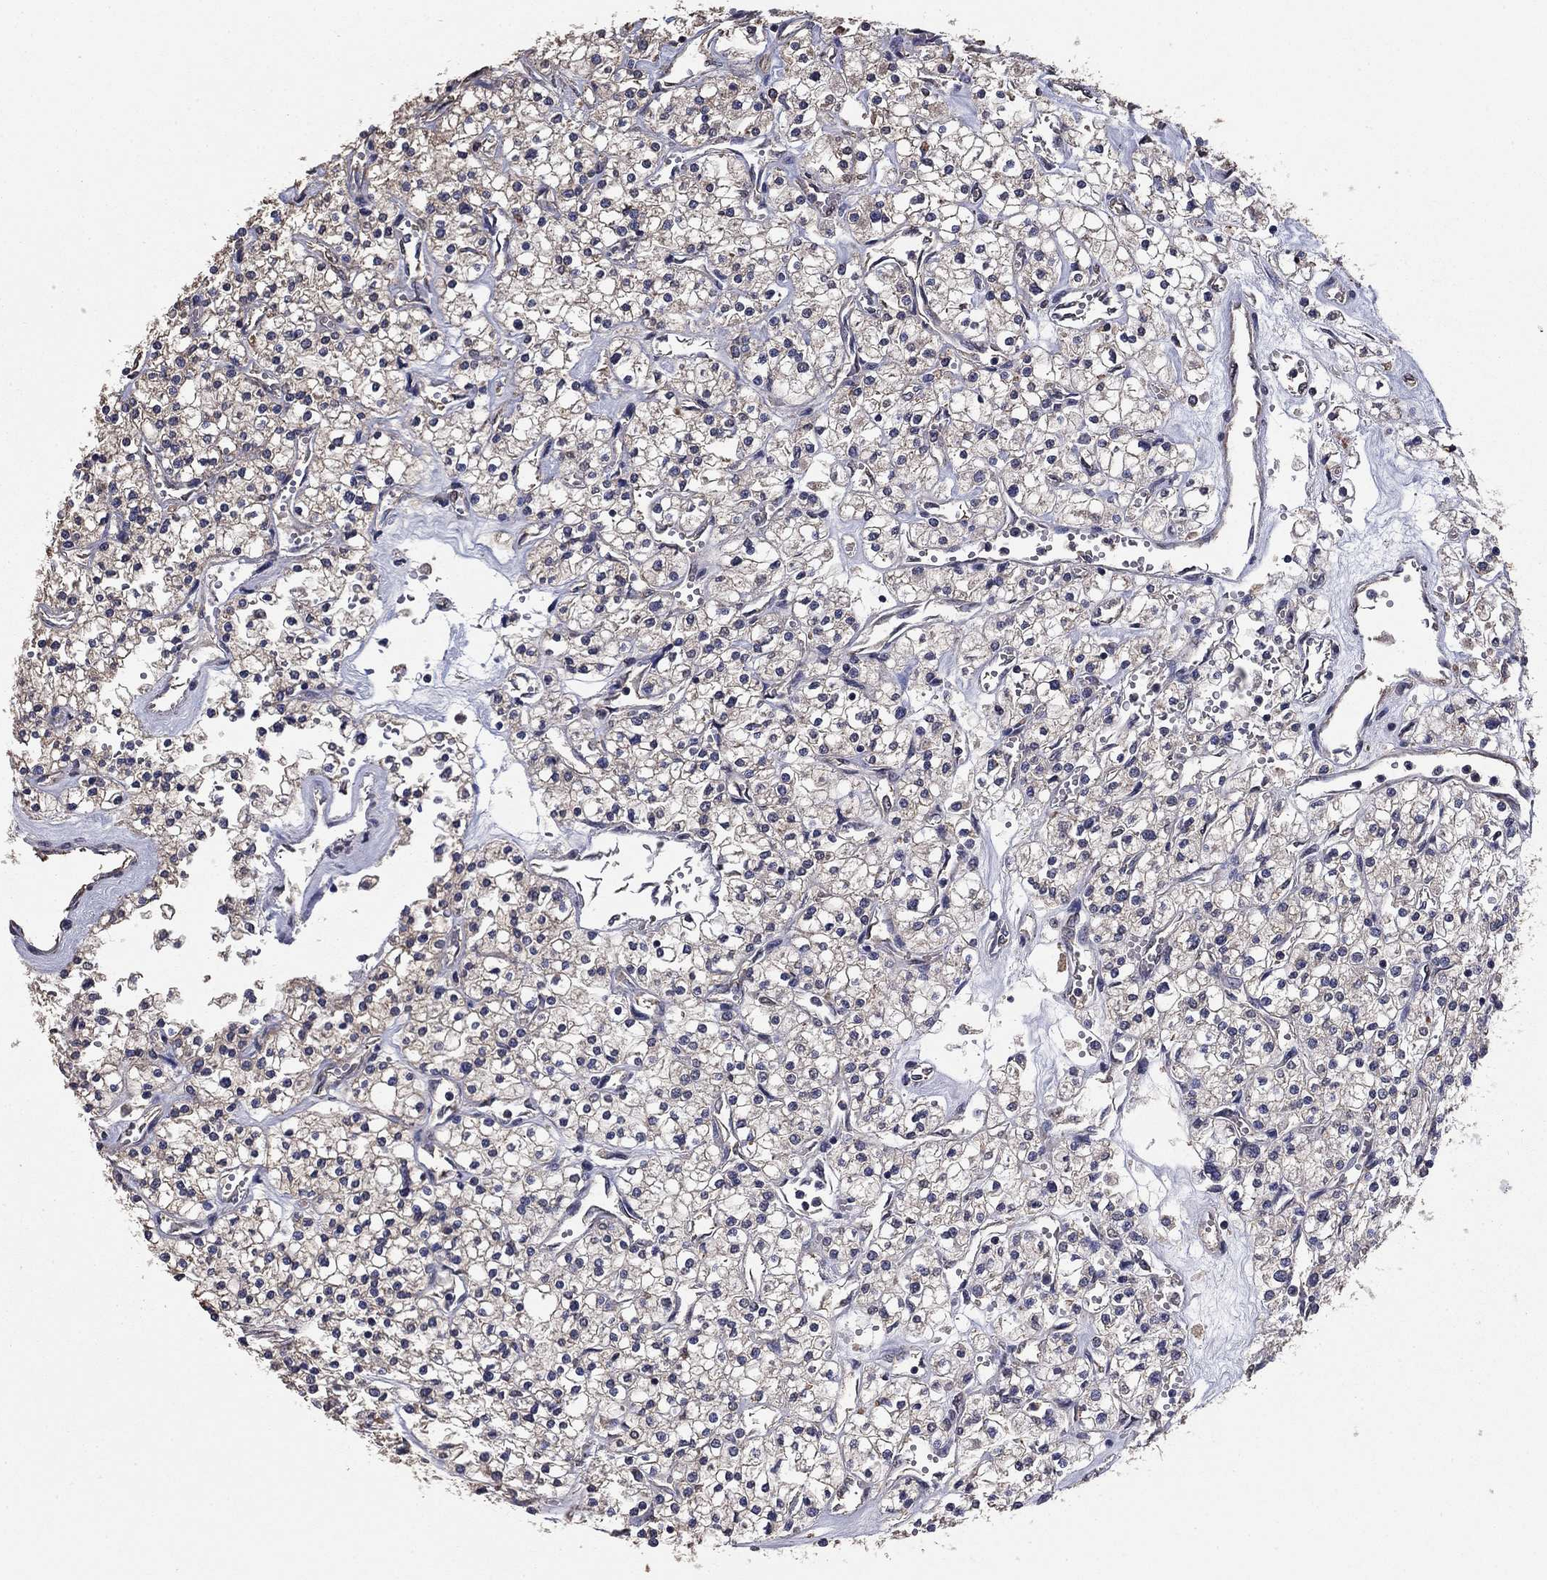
{"staining": {"intensity": "negative", "quantity": "none", "location": "none"}, "tissue": "renal cancer", "cell_type": "Tumor cells", "image_type": "cancer", "snomed": [{"axis": "morphology", "description": "Adenocarcinoma, NOS"}, {"axis": "topography", "description": "Kidney"}], "caption": "Immunohistochemistry (IHC) histopathology image of human renal adenocarcinoma stained for a protein (brown), which shows no staining in tumor cells.", "gene": "MFAP3L", "patient": {"sex": "male", "age": 80}}